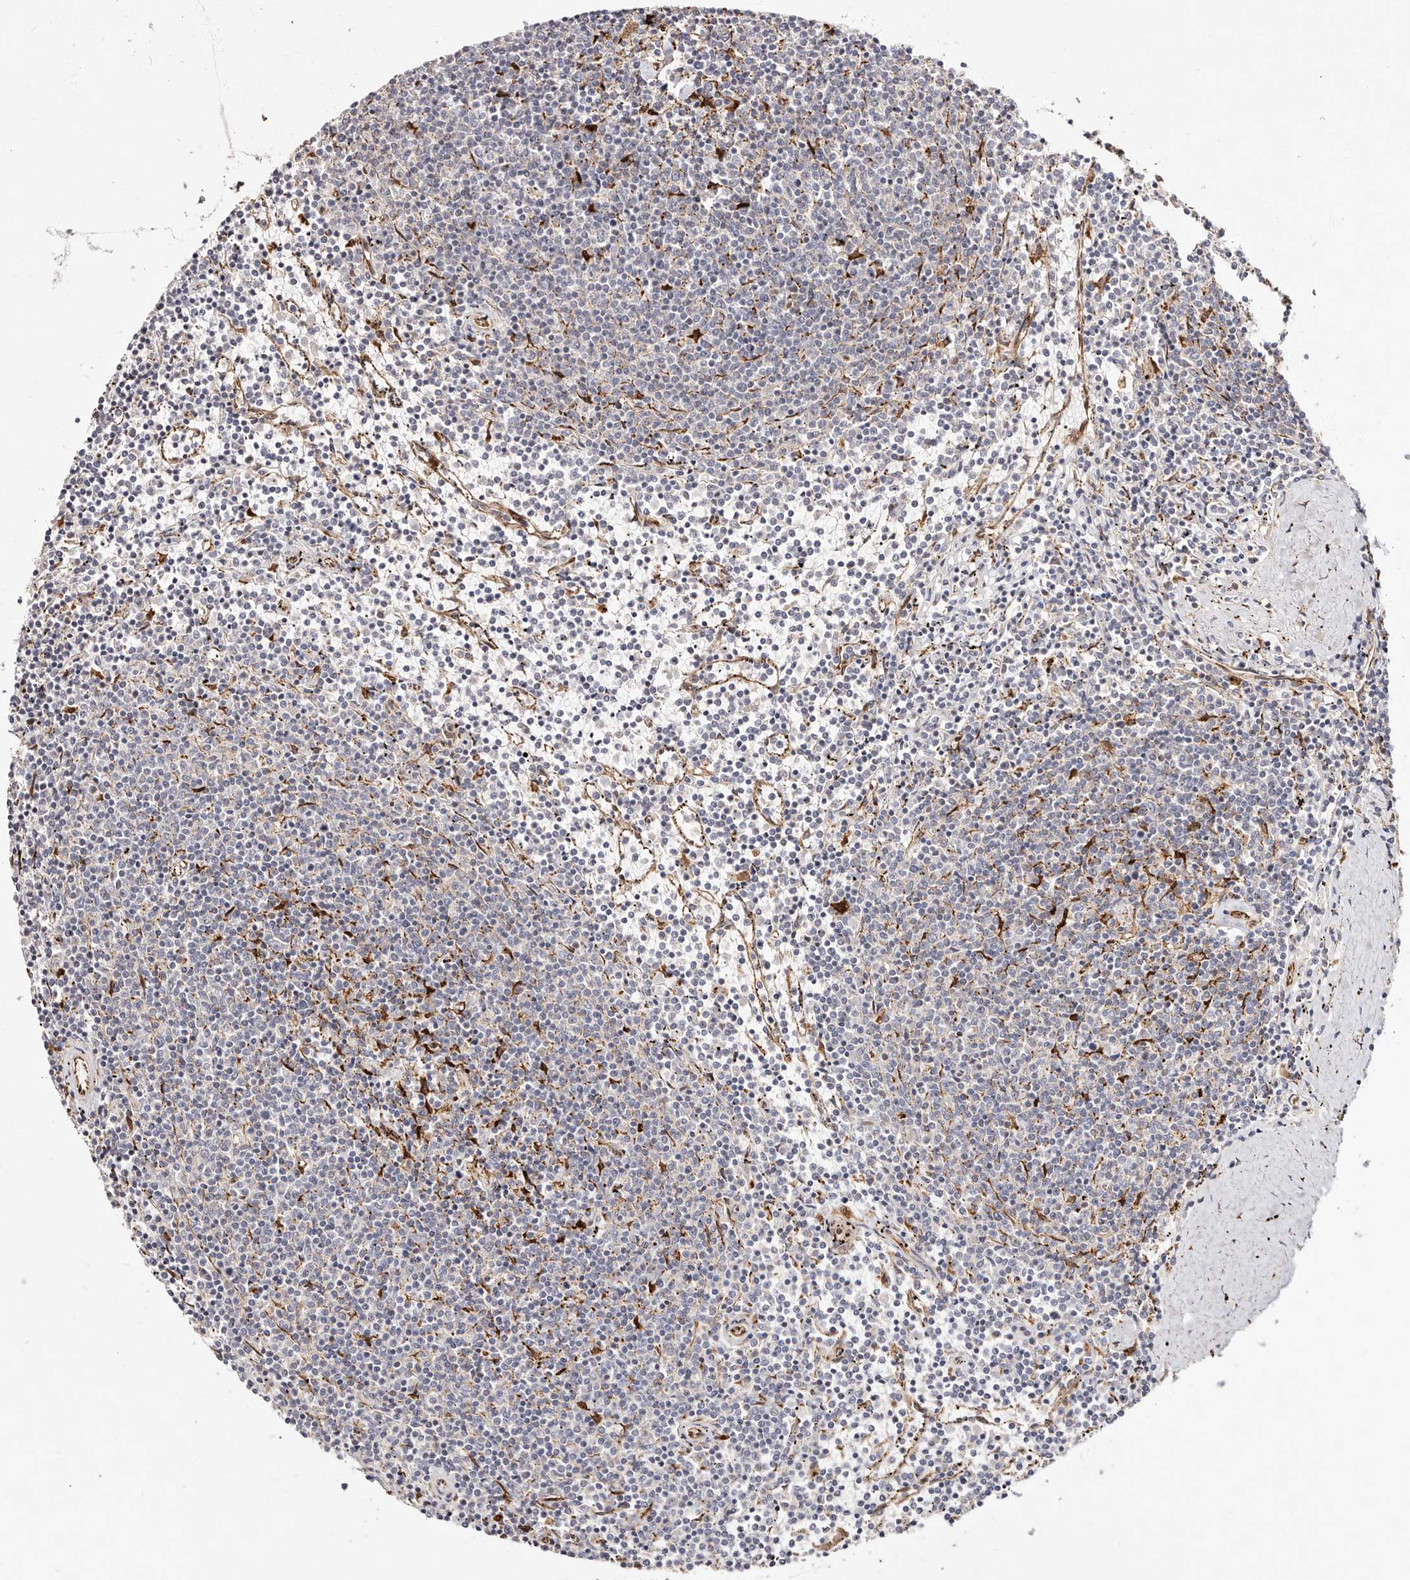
{"staining": {"intensity": "negative", "quantity": "none", "location": "none"}, "tissue": "lymphoma", "cell_type": "Tumor cells", "image_type": "cancer", "snomed": [{"axis": "morphology", "description": "Malignant lymphoma, non-Hodgkin's type, Low grade"}, {"axis": "topography", "description": "Spleen"}], "caption": "Image shows no protein staining in tumor cells of lymphoma tissue.", "gene": "BCL2L15", "patient": {"sex": "female", "age": 50}}